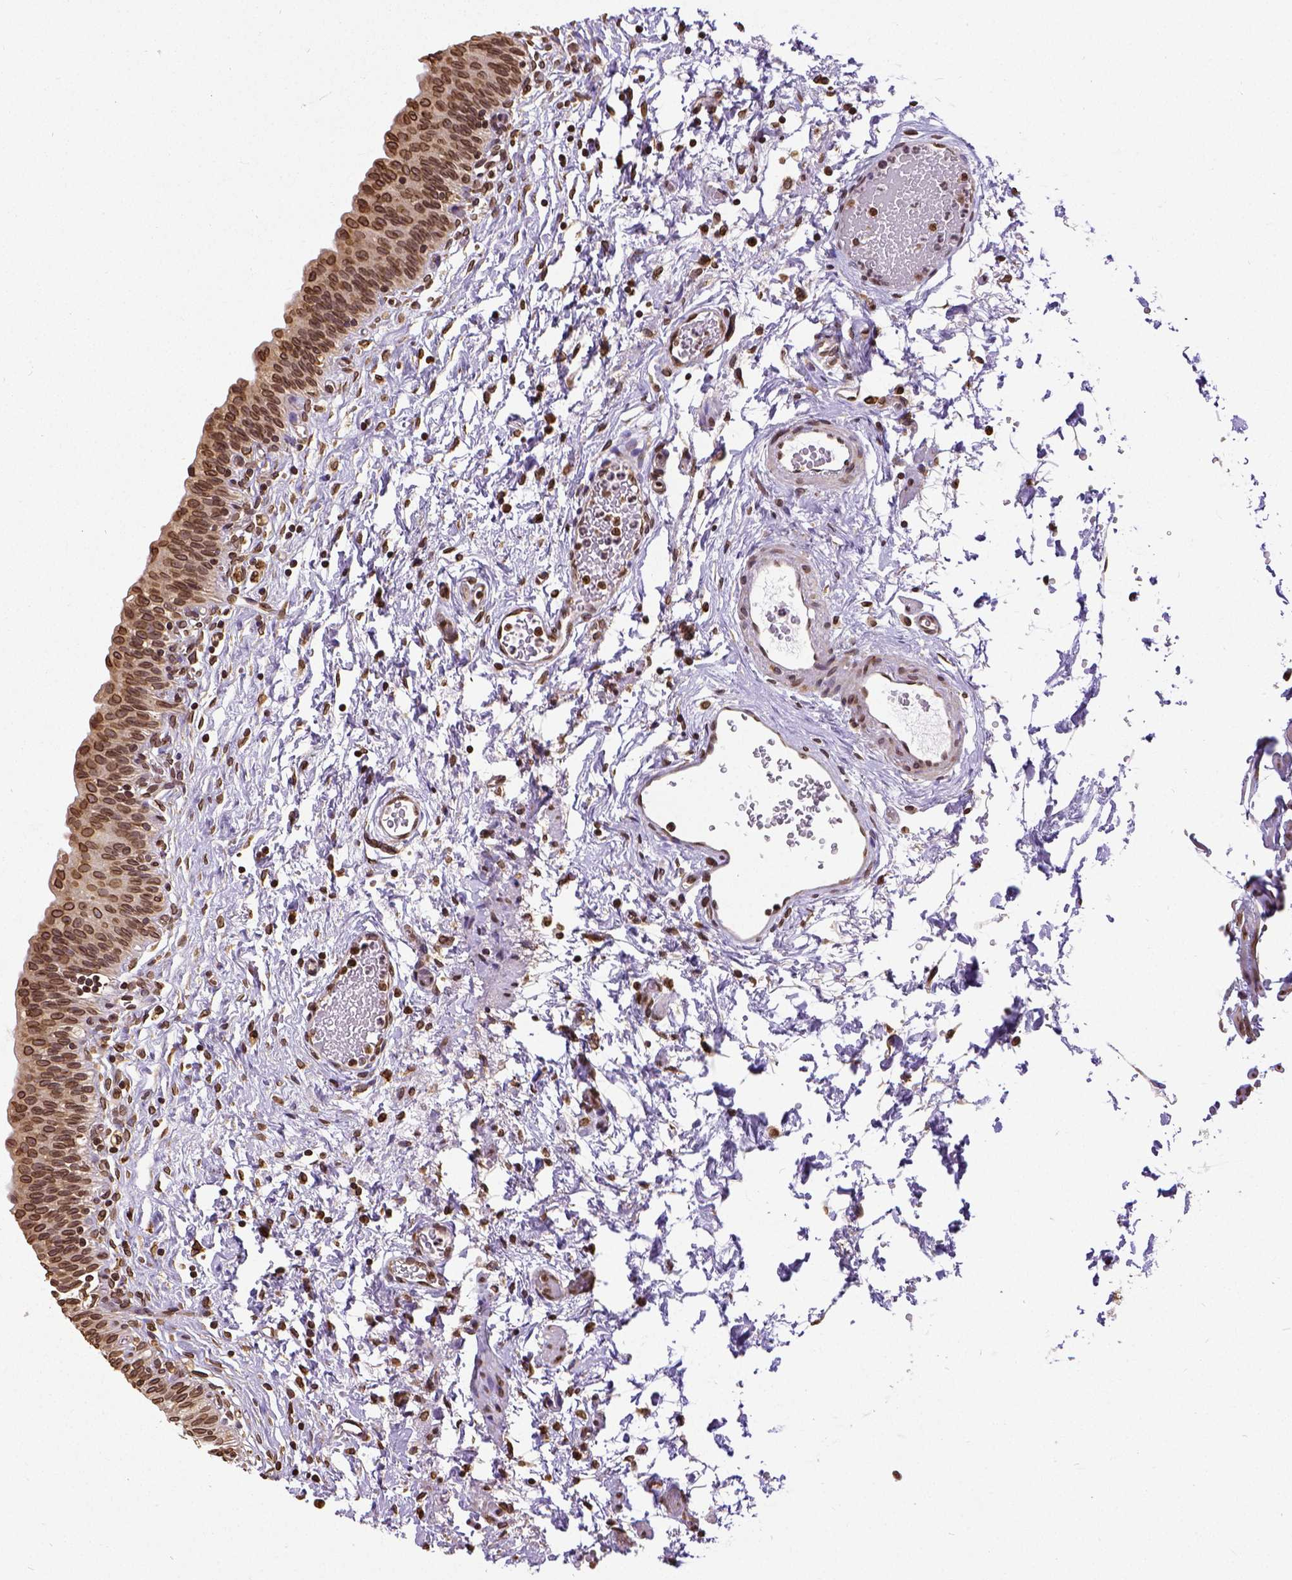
{"staining": {"intensity": "strong", "quantity": ">75%", "location": "cytoplasmic/membranous,nuclear"}, "tissue": "urinary bladder", "cell_type": "Urothelial cells", "image_type": "normal", "snomed": [{"axis": "morphology", "description": "Normal tissue, NOS"}, {"axis": "topography", "description": "Urinary bladder"}], "caption": "A high-resolution micrograph shows IHC staining of unremarkable urinary bladder, which displays strong cytoplasmic/membranous,nuclear expression in about >75% of urothelial cells.", "gene": "MTDH", "patient": {"sex": "male", "age": 56}}